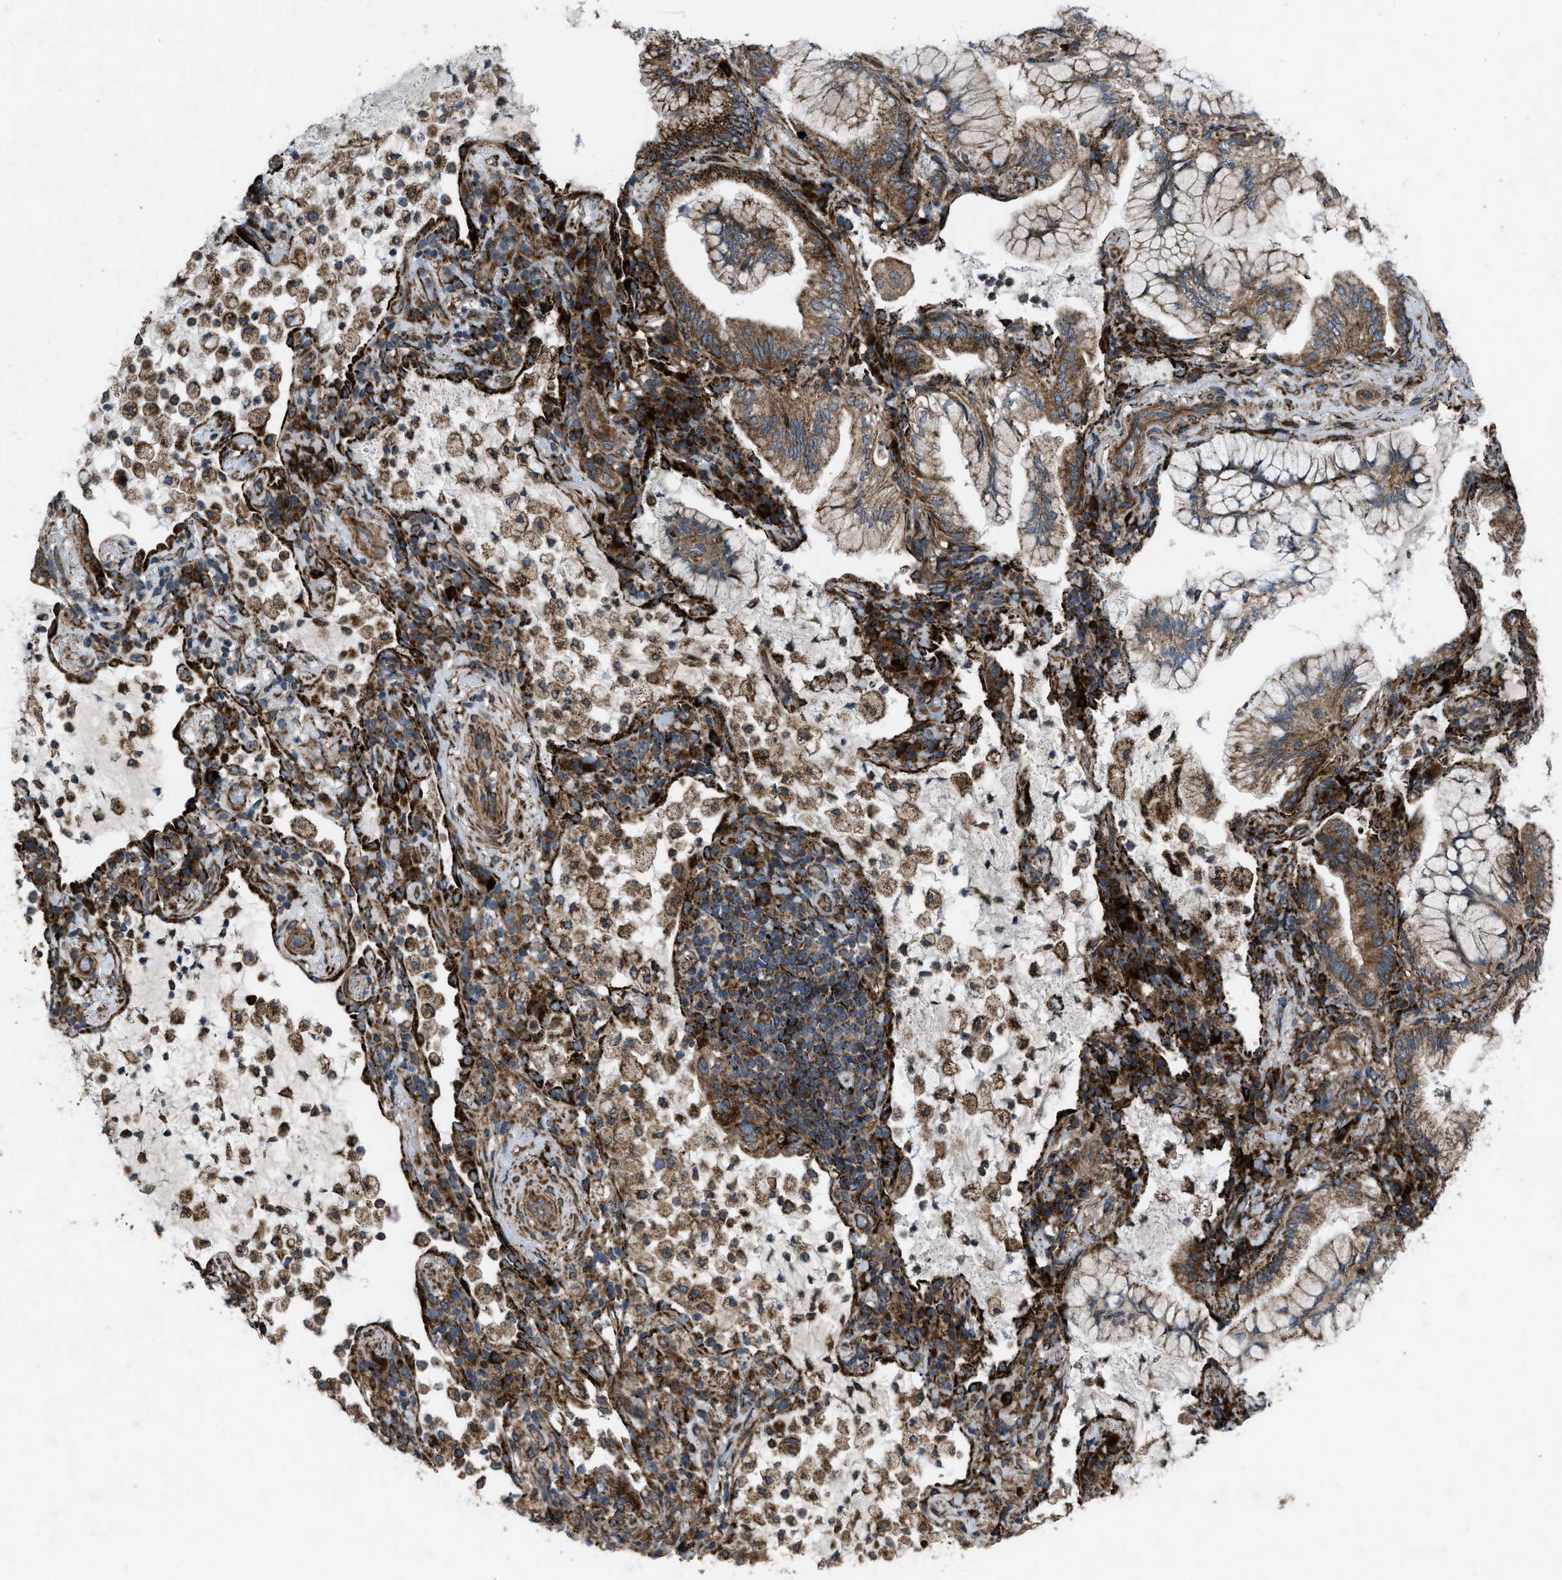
{"staining": {"intensity": "moderate", "quantity": ">75%", "location": "cytoplasmic/membranous"}, "tissue": "lung cancer", "cell_type": "Tumor cells", "image_type": "cancer", "snomed": [{"axis": "morphology", "description": "Adenocarcinoma, NOS"}, {"axis": "topography", "description": "Lung"}], "caption": "About >75% of tumor cells in lung adenocarcinoma demonstrate moderate cytoplasmic/membranous protein positivity as visualized by brown immunohistochemical staining.", "gene": "PER3", "patient": {"sex": "female", "age": 70}}